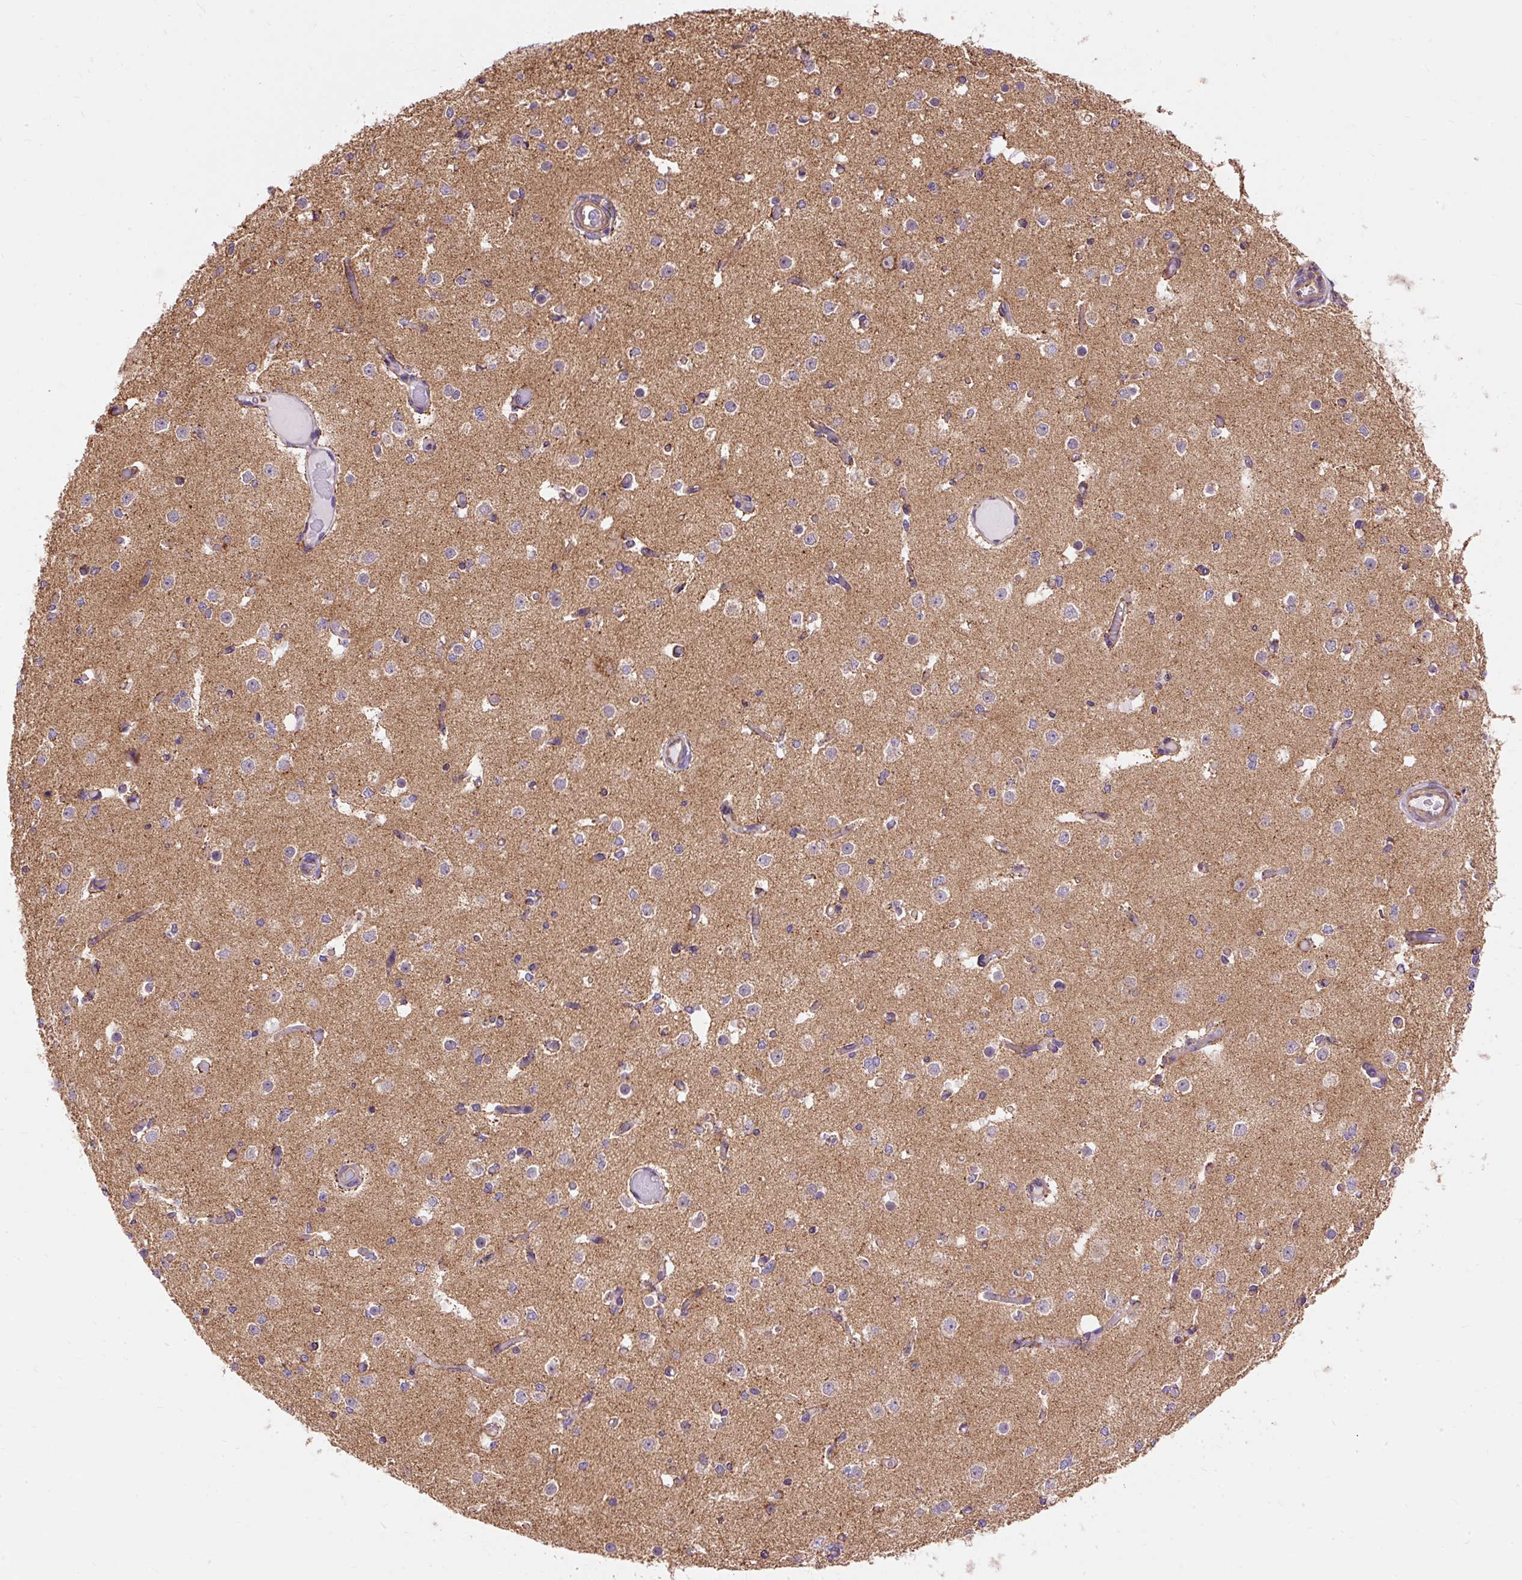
{"staining": {"intensity": "weak", "quantity": ">75%", "location": "cytoplasmic/membranous"}, "tissue": "cerebral cortex", "cell_type": "Endothelial cells", "image_type": "normal", "snomed": [{"axis": "morphology", "description": "Normal tissue, NOS"}, {"axis": "morphology", "description": "Inflammation, NOS"}, {"axis": "topography", "description": "Cerebral cortex"}], "caption": "Unremarkable cerebral cortex was stained to show a protein in brown. There is low levels of weak cytoplasmic/membranous staining in approximately >75% of endothelial cells.", "gene": "CEP290", "patient": {"sex": "male", "age": 6}}